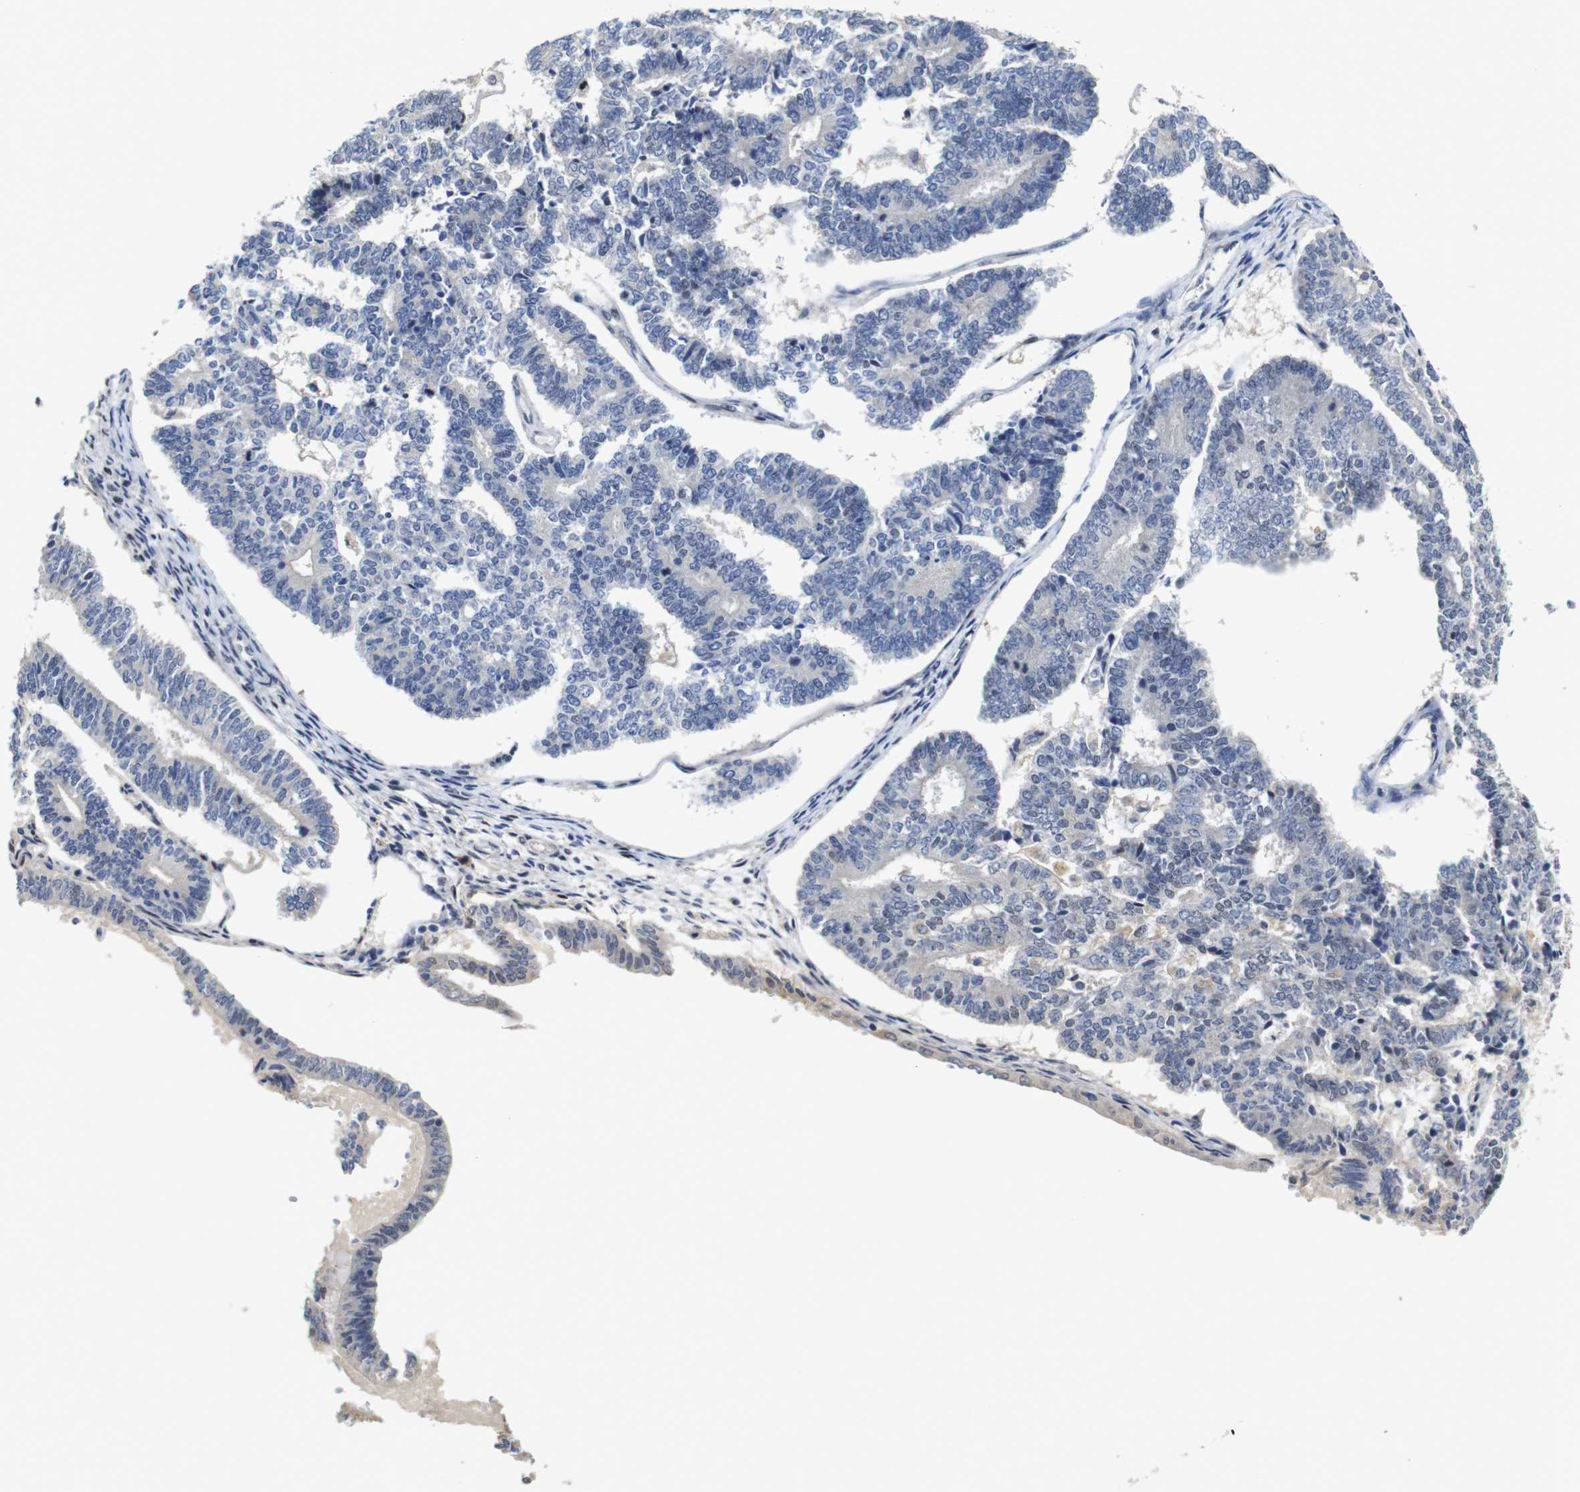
{"staining": {"intensity": "negative", "quantity": "none", "location": "none"}, "tissue": "endometrial cancer", "cell_type": "Tumor cells", "image_type": "cancer", "snomed": [{"axis": "morphology", "description": "Adenocarcinoma, NOS"}, {"axis": "topography", "description": "Endometrium"}], "caption": "Immunohistochemistry histopathology image of neoplastic tissue: human endometrial adenocarcinoma stained with DAB (3,3'-diaminobenzidine) exhibits no significant protein positivity in tumor cells.", "gene": "NTRK3", "patient": {"sex": "female", "age": 70}}